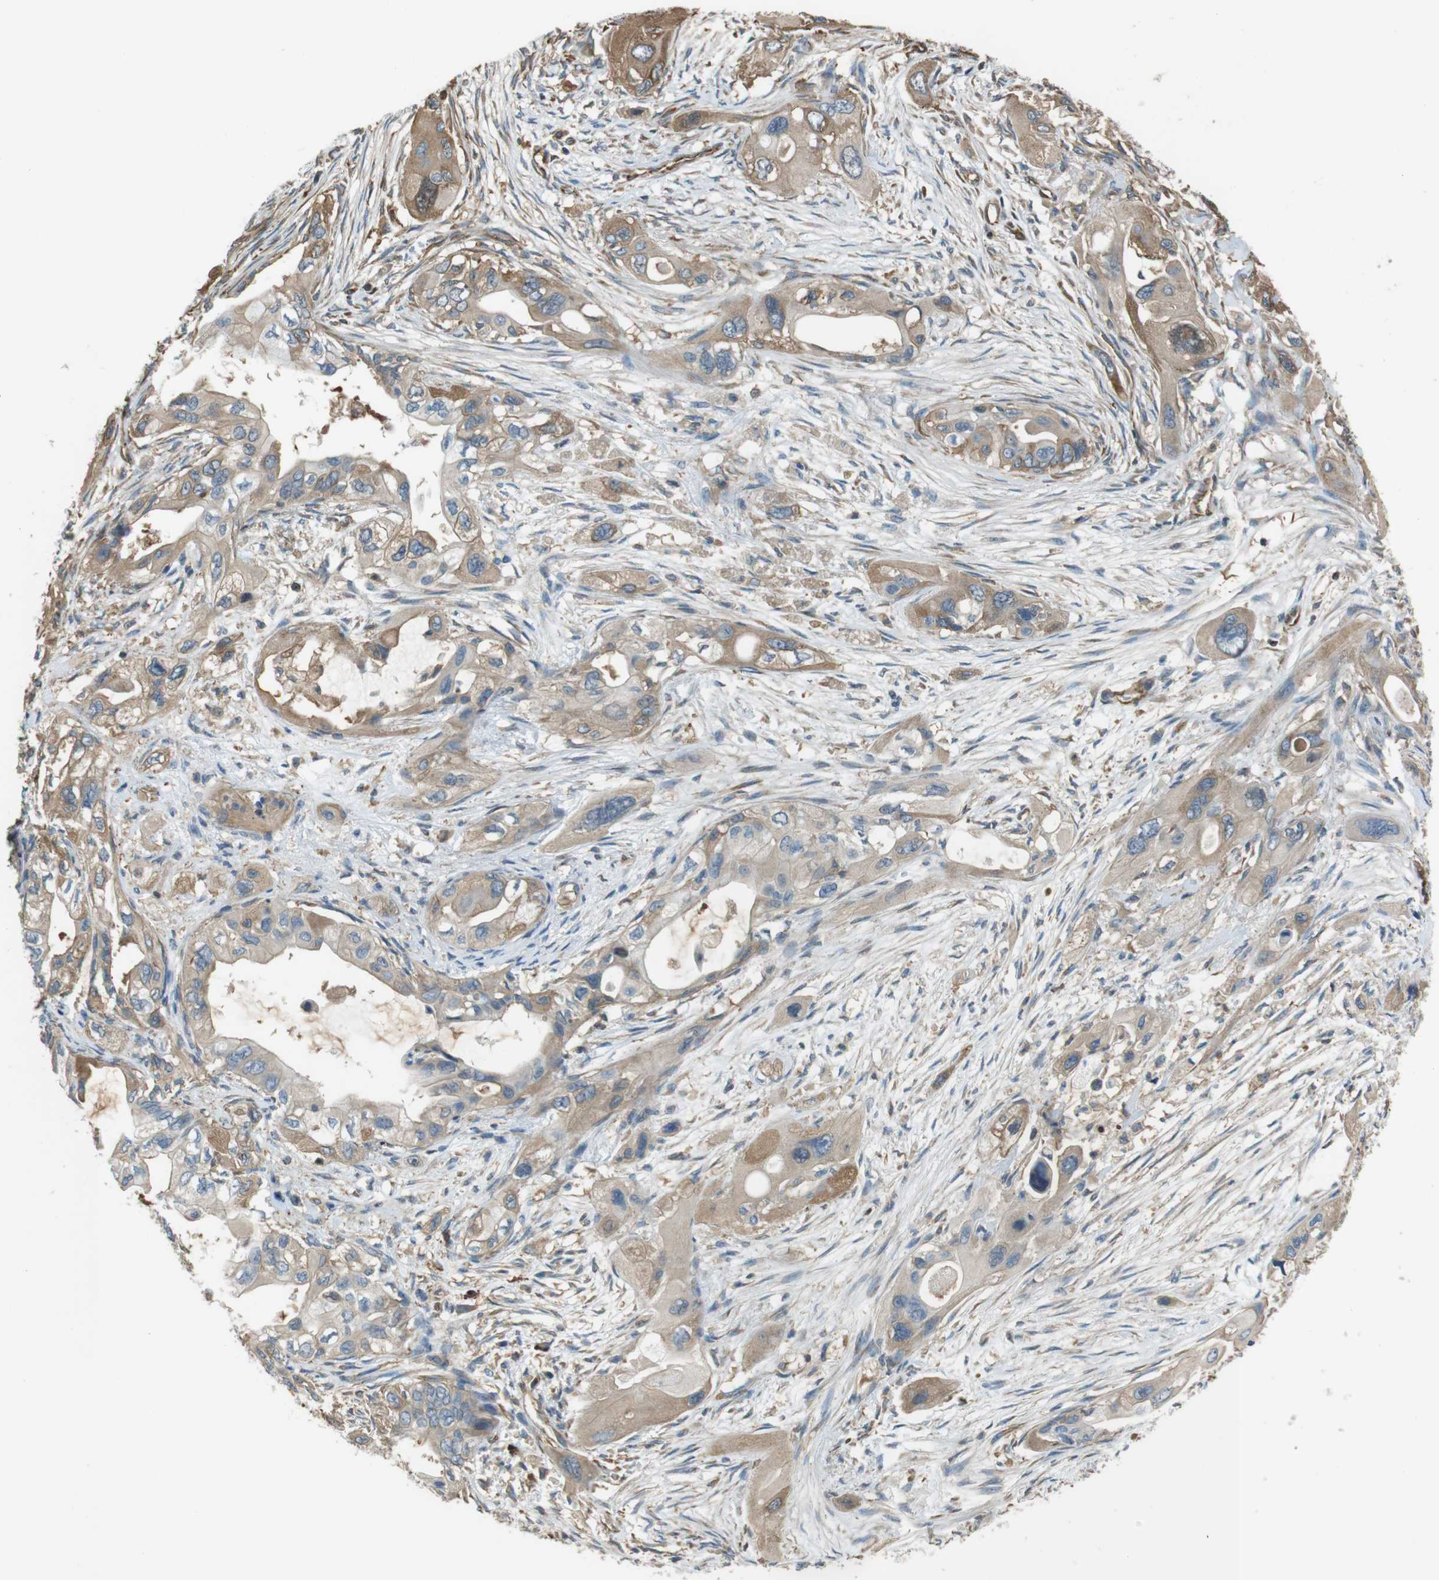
{"staining": {"intensity": "moderate", "quantity": ">75%", "location": "cytoplasmic/membranous"}, "tissue": "pancreatic cancer", "cell_type": "Tumor cells", "image_type": "cancer", "snomed": [{"axis": "morphology", "description": "Adenocarcinoma, NOS"}, {"axis": "topography", "description": "Pancreas"}], "caption": "Brown immunohistochemical staining in human pancreatic adenocarcinoma displays moderate cytoplasmic/membranous expression in about >75% of tumor cells. (Brightfield microscopy of DAB IHC at high magnification).", "gene": "FCAR", "patient": {"sex": "male", "age": 73}}